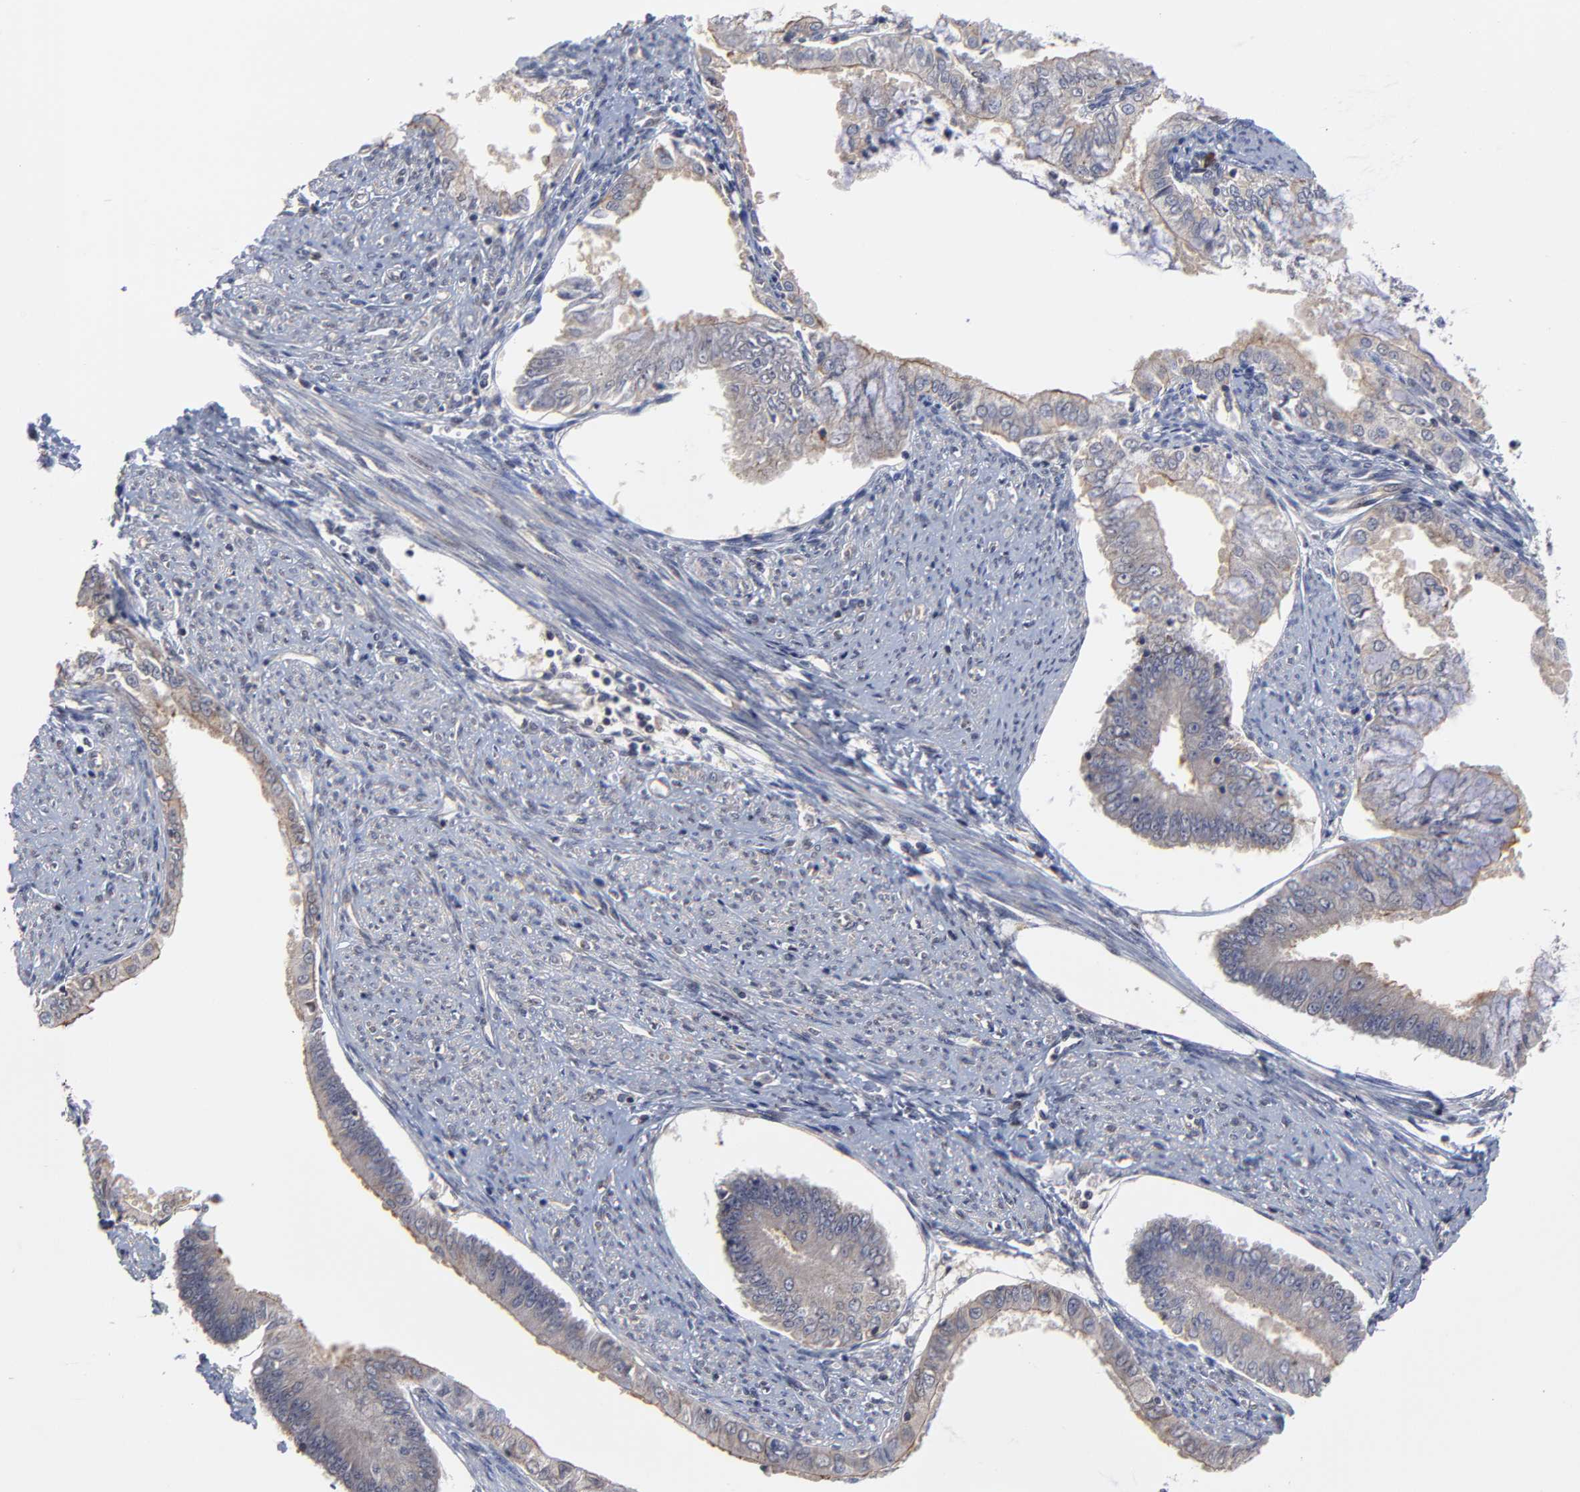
{"staining": {"intensity": "weak", "quantity": ">75%", "location": "cytoplasmic/membranous"}, "tissue": "endometrial cancer", "cell_type": "Tumor cells", "image_type": "cancer", "snomed": [{"axis": "morphology", "description": "Adenocarcinoma, NOS"}, {"axis": "topography", "description": "Endometrium"}], "caption": "DAB (3,3'-diaminobenzidine) immunohistochemical staining of human endometrial cancer displays weak cytoplasmic/membranous protein positivity in about >75% of tumor cells.", "gene": "ZNF157", "patient": {"sex": "female", "age": 76}}